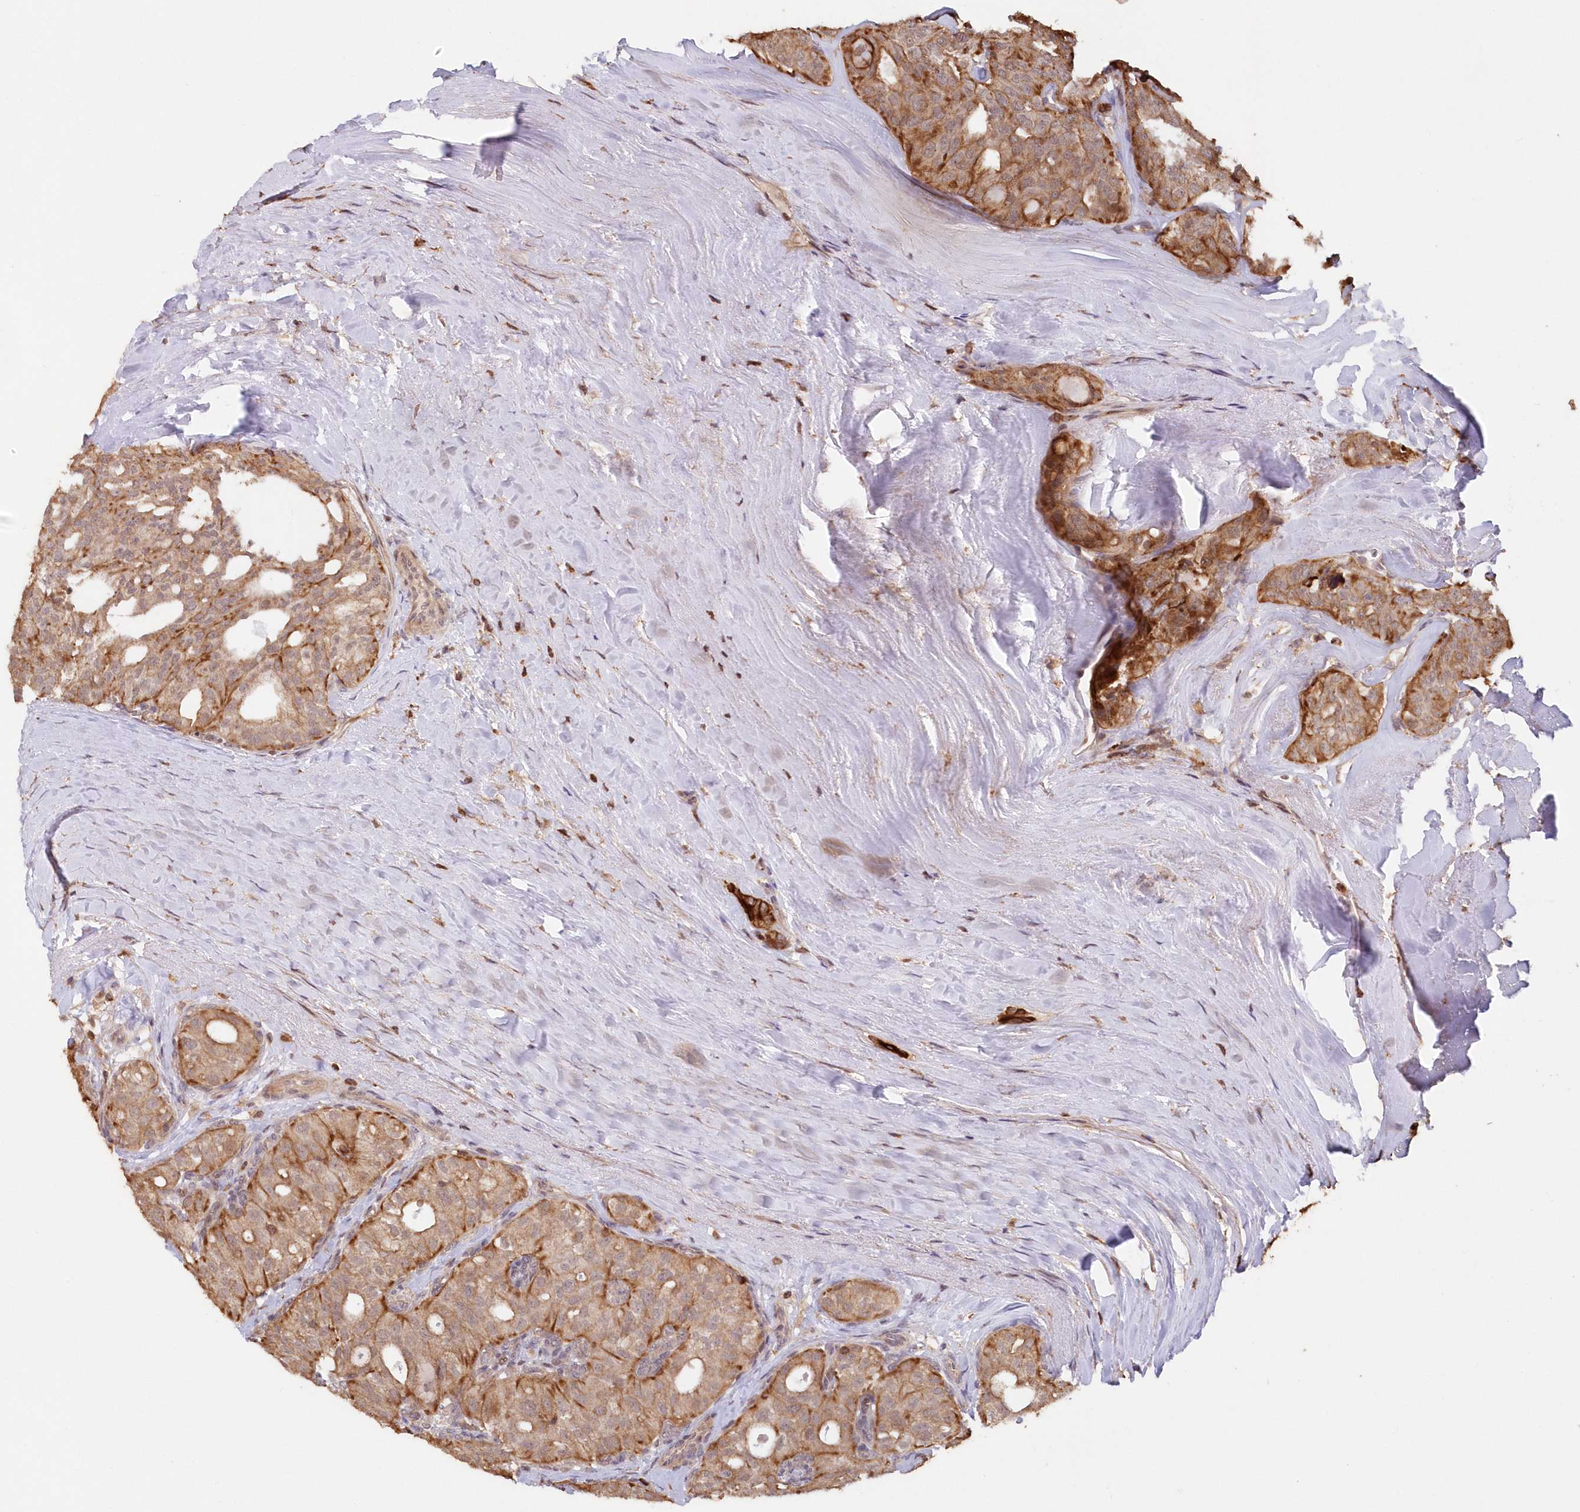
{"staining": {"intensity": "moderate", "quantity": ">75%", "location": "cytoplasmic/membranous"}, "tissue": "thyroid cancer", "cell_type": "Tumor cells", "image_type": "cancer", "snomed": [{"axis": "morphology", "description": "Follicular adenoma carcinoma, NOS"}, {"axis": "topography", "description": "Thyroid gland"}], "caption": "The micrograph shows a brown stain indicating the presence of a protein in the cytoplasmic/membranous of tumor cells in follicular adenoma carcinoma (thyroid).", "gene": "SNED1", "patient": {"sex": "male", "age": 75}}